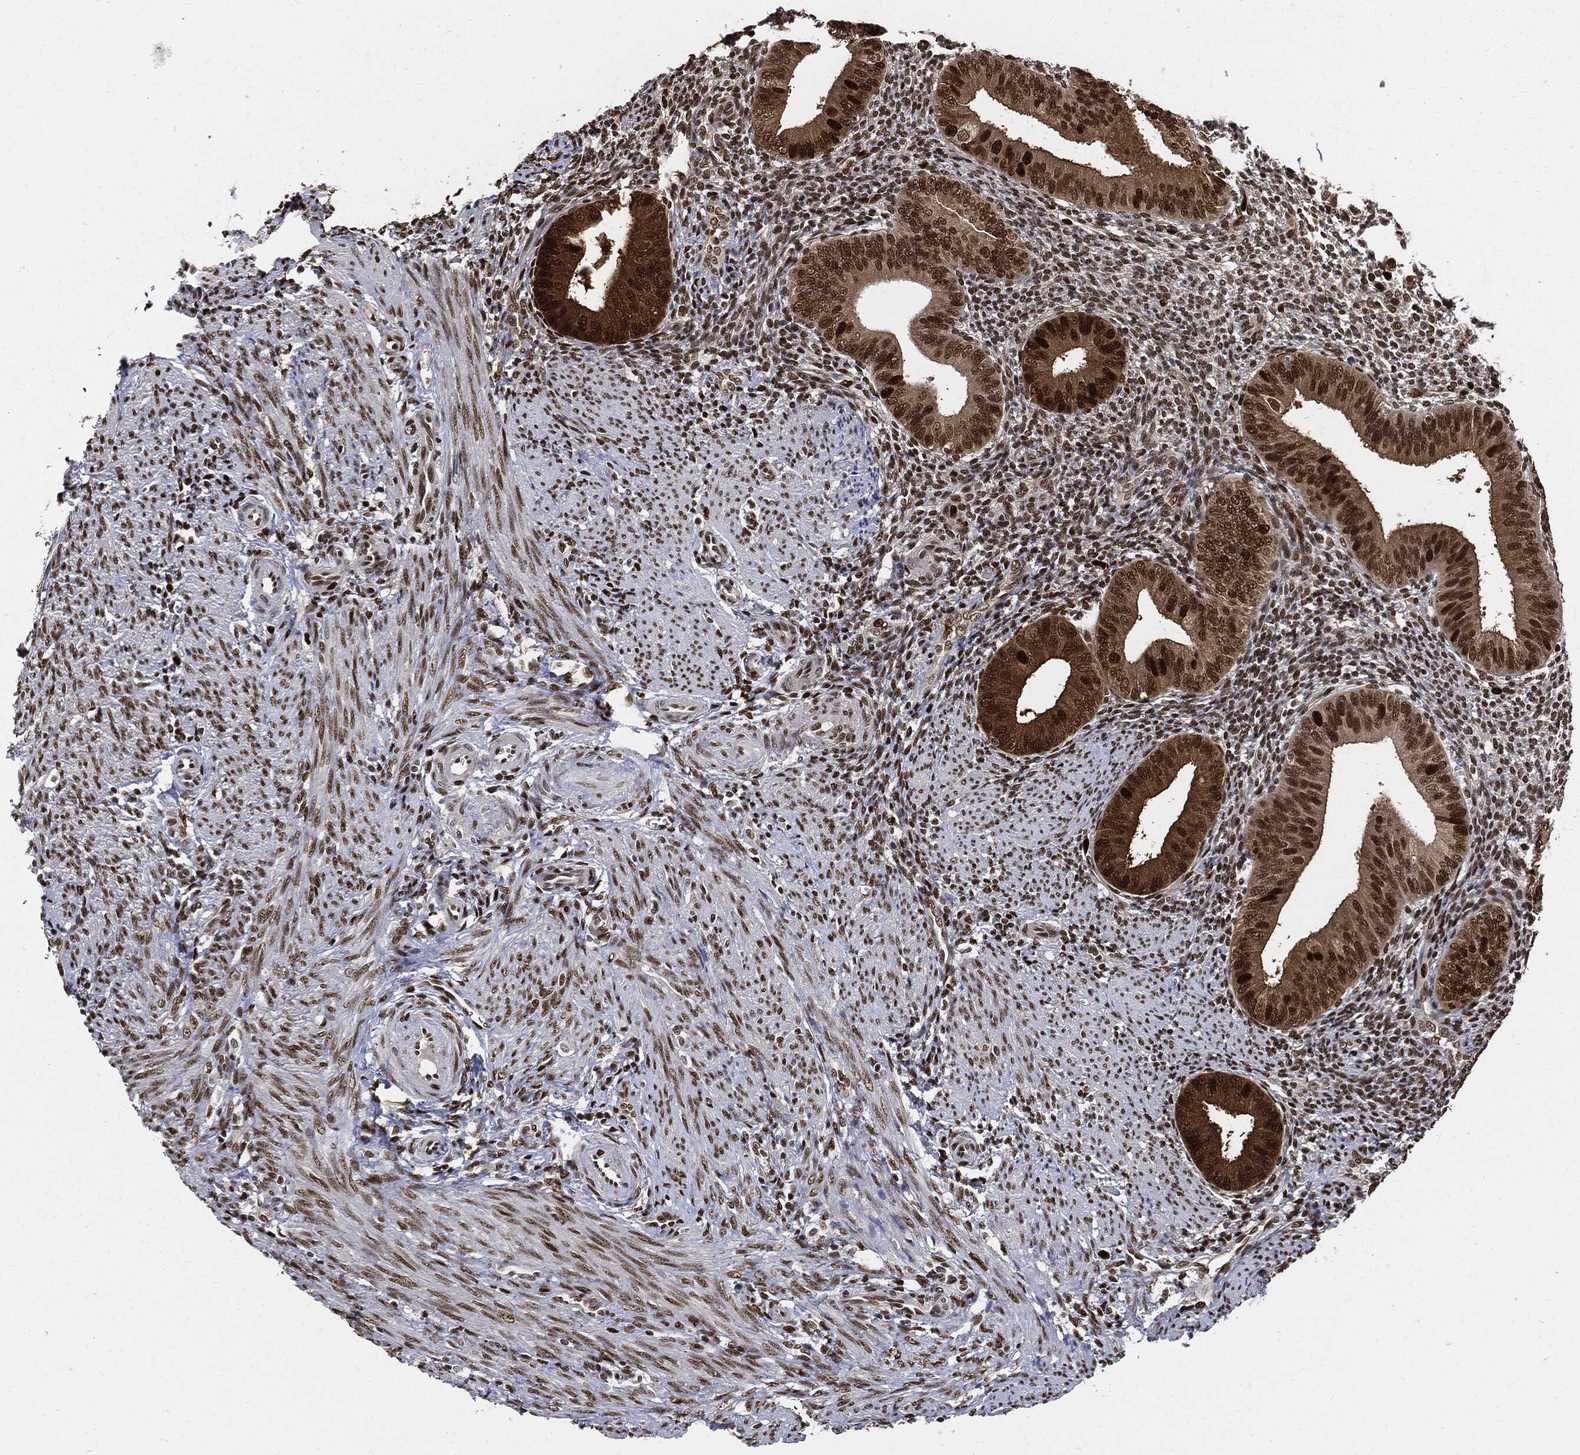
{"staining": {"intensity": "moderate", "quantity": "25%-75%", "location": "nuclear"}, "tissue": "endometrium", "cell_type": "Cells in endometrial stroma", "image_type": "normal", "snomed": [{"axis": "morphology", "description": "Normal tissue, NOS"}, {"axis": "topography", "description": "Endometrium"}], "caption": "Immunohistochemistry of unremarkable human endometrium reveals medium levels of moderate nuclear expression in approximately 25%-75% of cells in endometrial stroma.", "gene": "PCNA", "patient": {"sex": "female", "age": 39}}